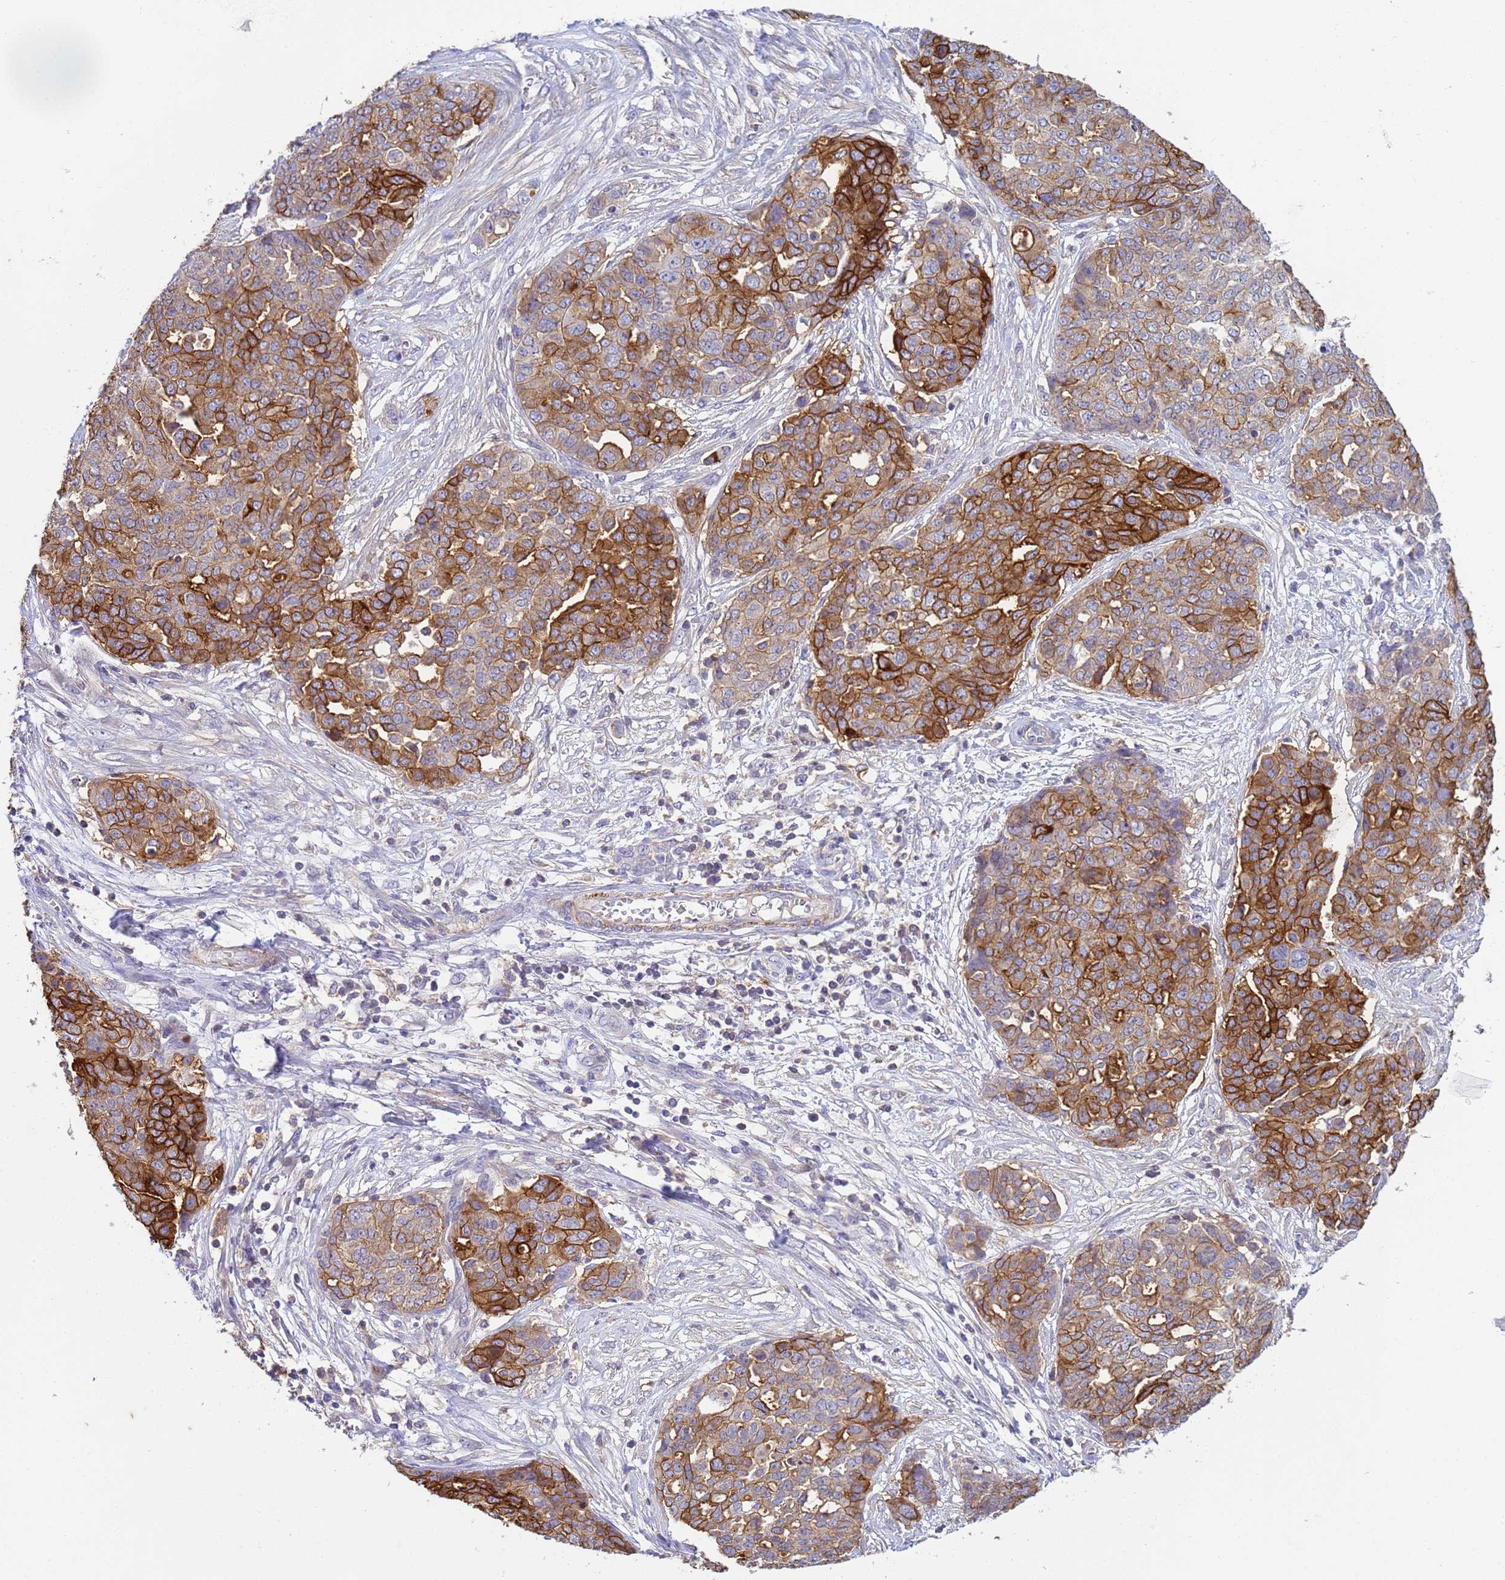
{"staining": {"intensity": "strong", "quantity": "25%-75%", "location": "cytoplasmic/membranous"}, "tissue": "ovarian cancer", "cell_type": "Tumor cells", "image_type": "cancer", "snomed": [{"axis": "morphology", "description": "Cystadenocarcinoma, serous, NOS"}, {"axis": "topography", "description": "Soft tissue"}, {"axis": "topography", "description": "Ovary"}], "caption": "Immunohistochemistry (IHC) staining of ovarian cancer, which displays high levels of strong cytoplasmic/membranous staining in about 25%-75% of tumor cells indicating strong cytoplasmic/membranous protein positivity. The staining was performed using DAB (3,3'-diaminobenzidine) (brown) for protein detection and nuclei were counterstained in hematoxylin (blue).", "gene": "KLHL13", "patient": {"sex": "female", "age": 57}}